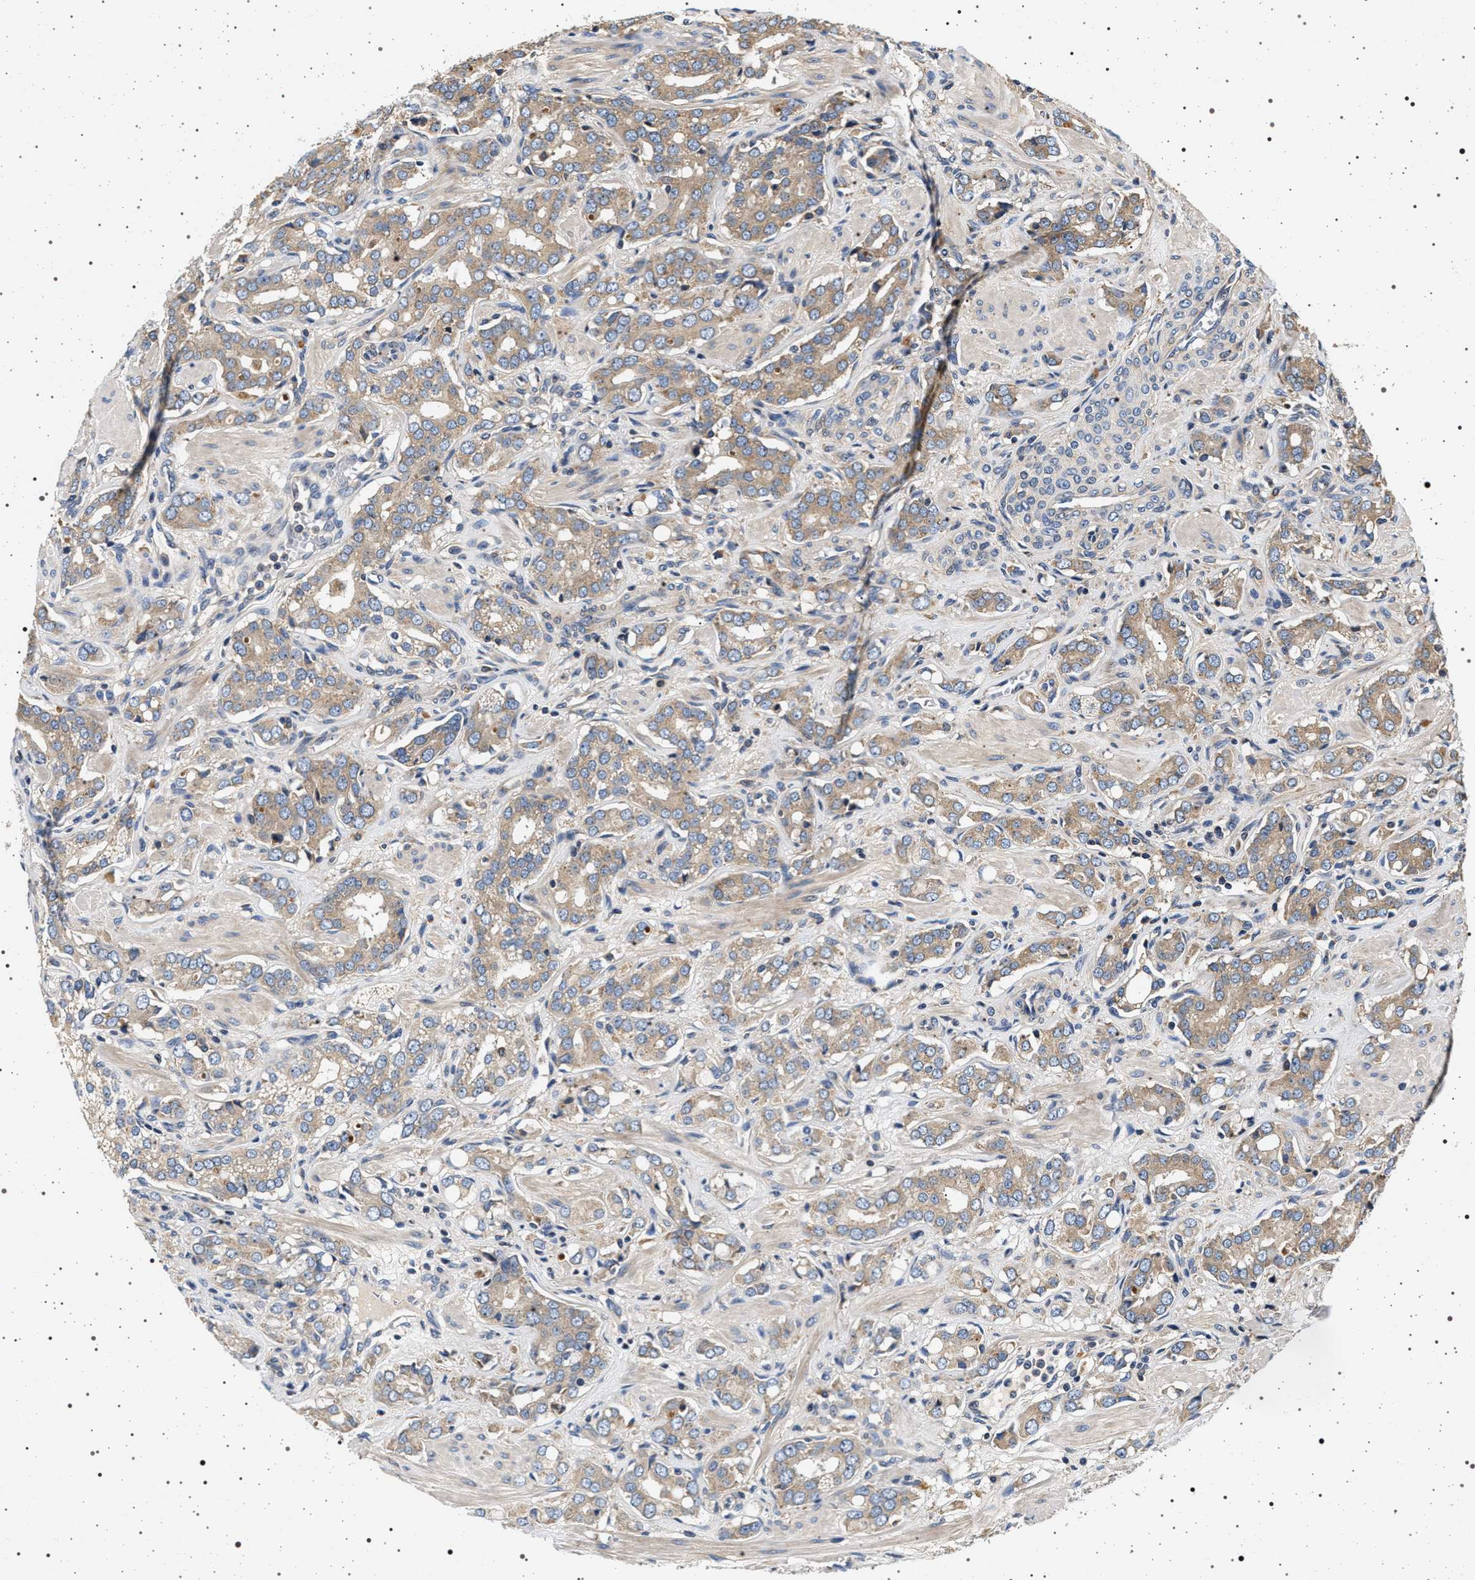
{"staining": {"intensity": "weak", "quantity": ">75%", "location": "cytoplasmic/membranous"}, "tissue": "prostate cancer", "cell_type": "Tumor cells", "image_type": "cancer", "snomed": [{"axis": "morphology", "description": "Adenocarcinoma, High grade"}, {"axis": "topography", "description": "Prostate"}], "caption": "Tumor cells display low levels of weak cytoplasmic/membranous expression in about >75% of cells in human prostate adenocarcinoma (high-grade). (Brightfield microscopy of DAB IHC at high magnification).", "gene": "DCBLD2", "patient": {"sex": "male", "age": 52}}